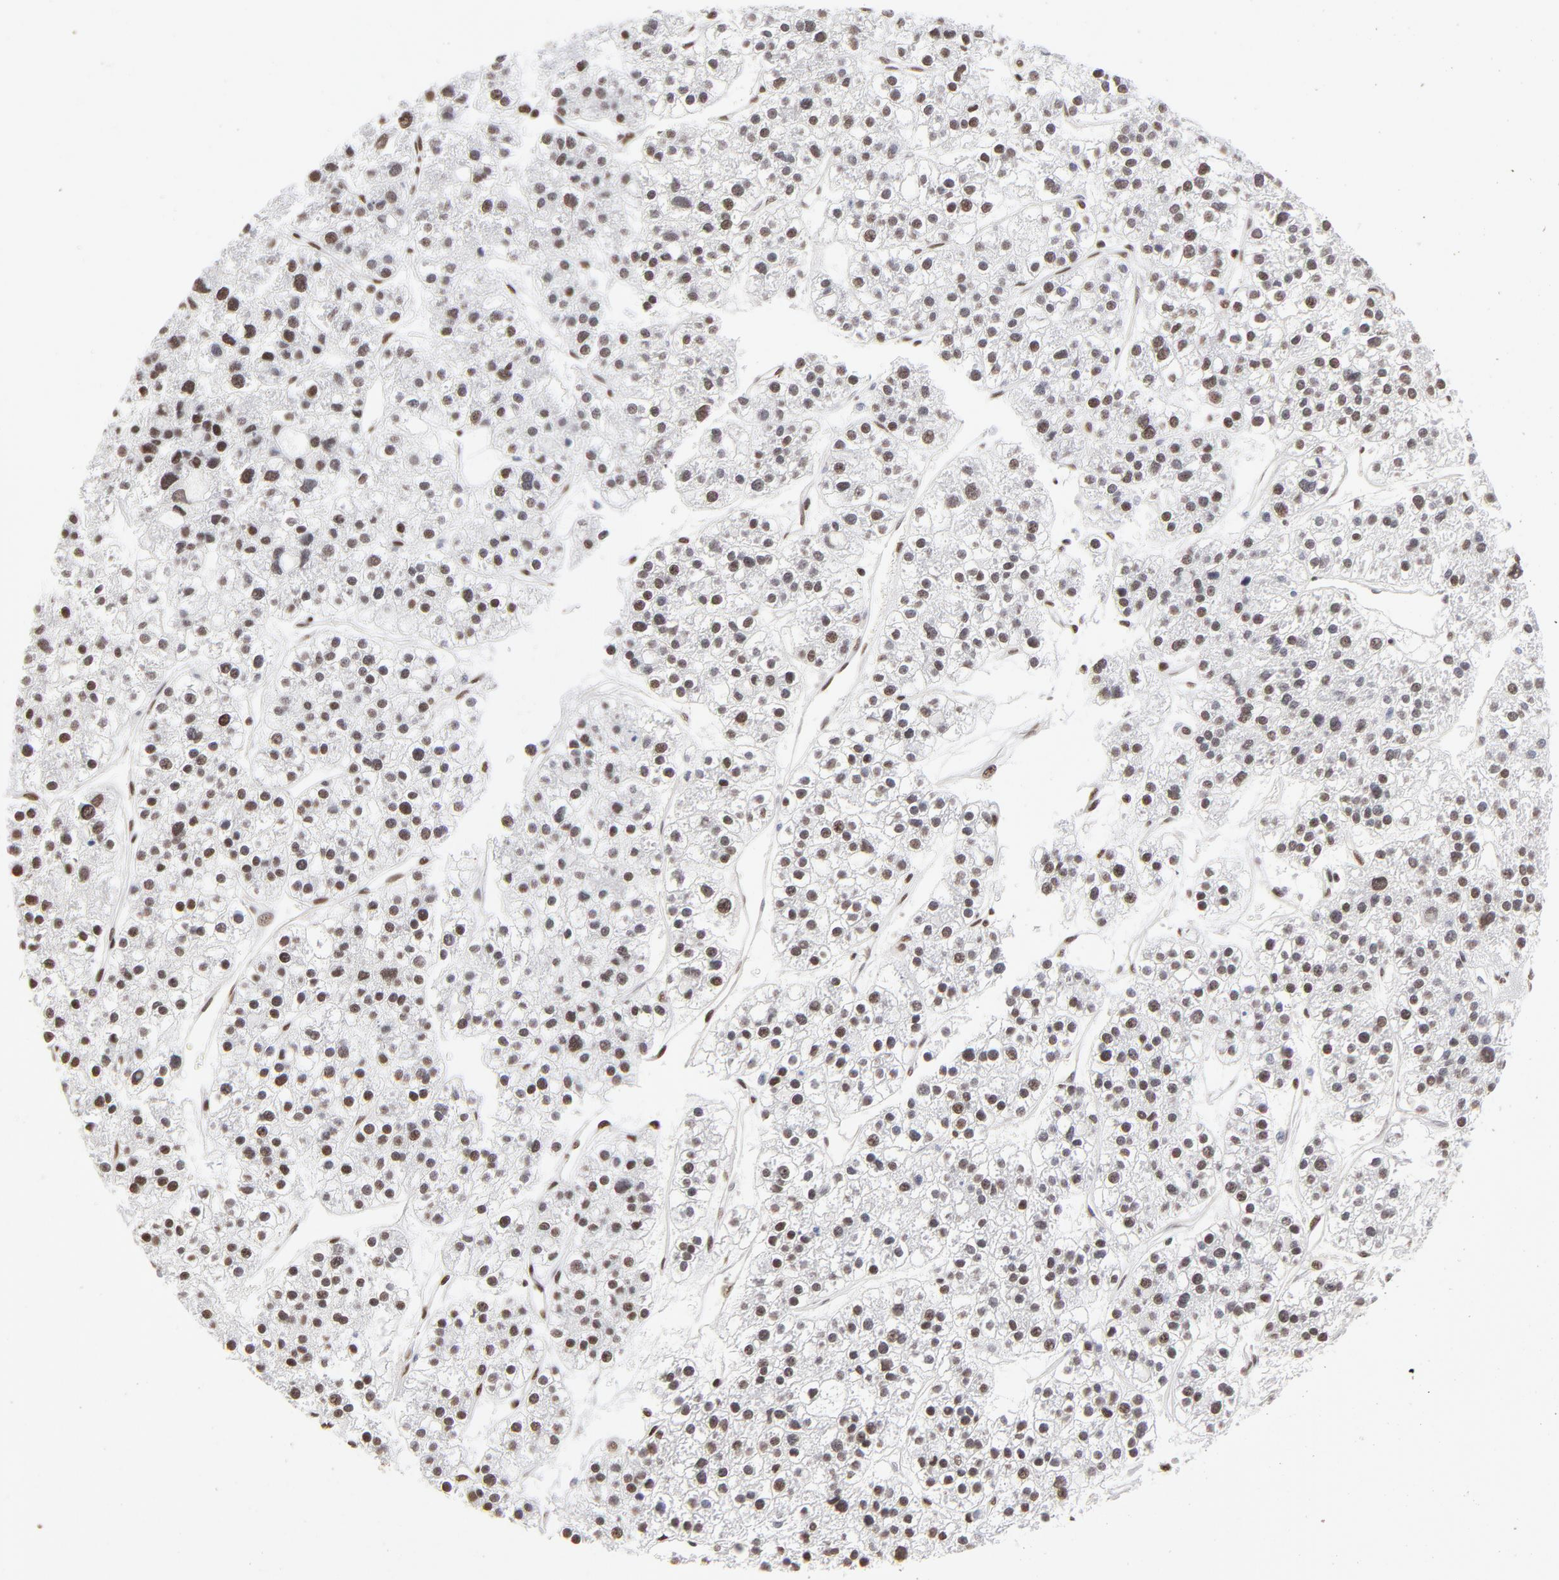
{"staining": {"intensity": "strong", "quantity": ">75%", "location": "nuclear"}, "tissue": "liver cancer", "cell_type": "Tumor cells", "image_type": "cancer", "snomed": [{"axis": "morphology", "description": "Carcinoma, Hepatocellular, NOS"}, {"axis": "topography", "description": "Liver"}], "caption": "Liver cancer (hepatocellular carcinoma) stained for a protein (brown) displays strong nuclear positive expression in about >75% of tumor cells.", "gene": "ZNF3", "patient": {"sex": "female", "age": 85}}